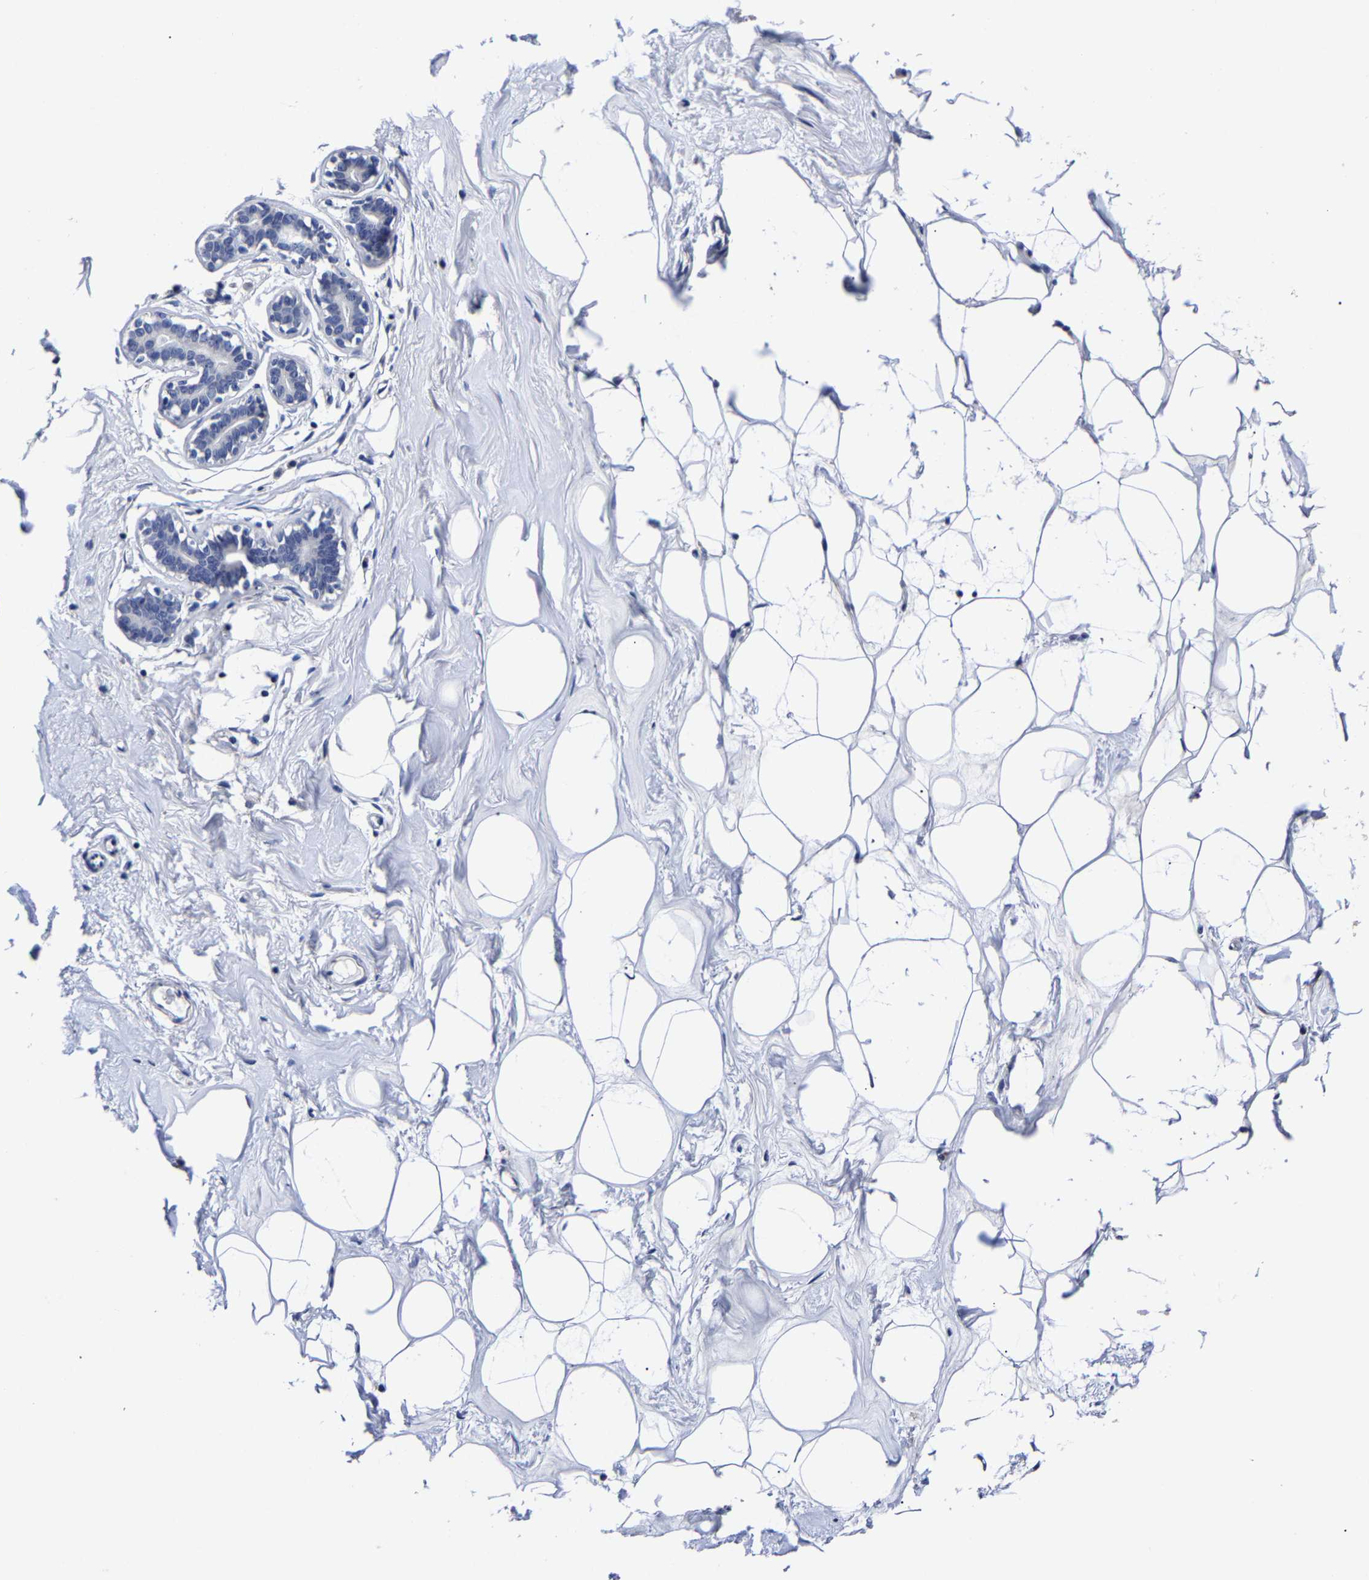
{"staining": {"intensity": "negative", "quantity": "none", "location": "none"}, "tissue": "adipose tissue", "cell_type": "Adipocytes", "image_type": "normal", "snomed": [{"axis": "morphology", "description": "Normal tissue, NOS"}, {"axis": "morphology", "description": "Fibrosis, NOS"}, {"axis": "topography", "description": "Breast"}, {"axis": "topography", "description": "Adipose tissue"}], "caption": "This is an immunohistochemistry photomicrograph of unremarkable adipose tissue. There is no expression in adipocytes.", "gene": "AKAP4", "patient": {"sex": "female", "age": 39}}